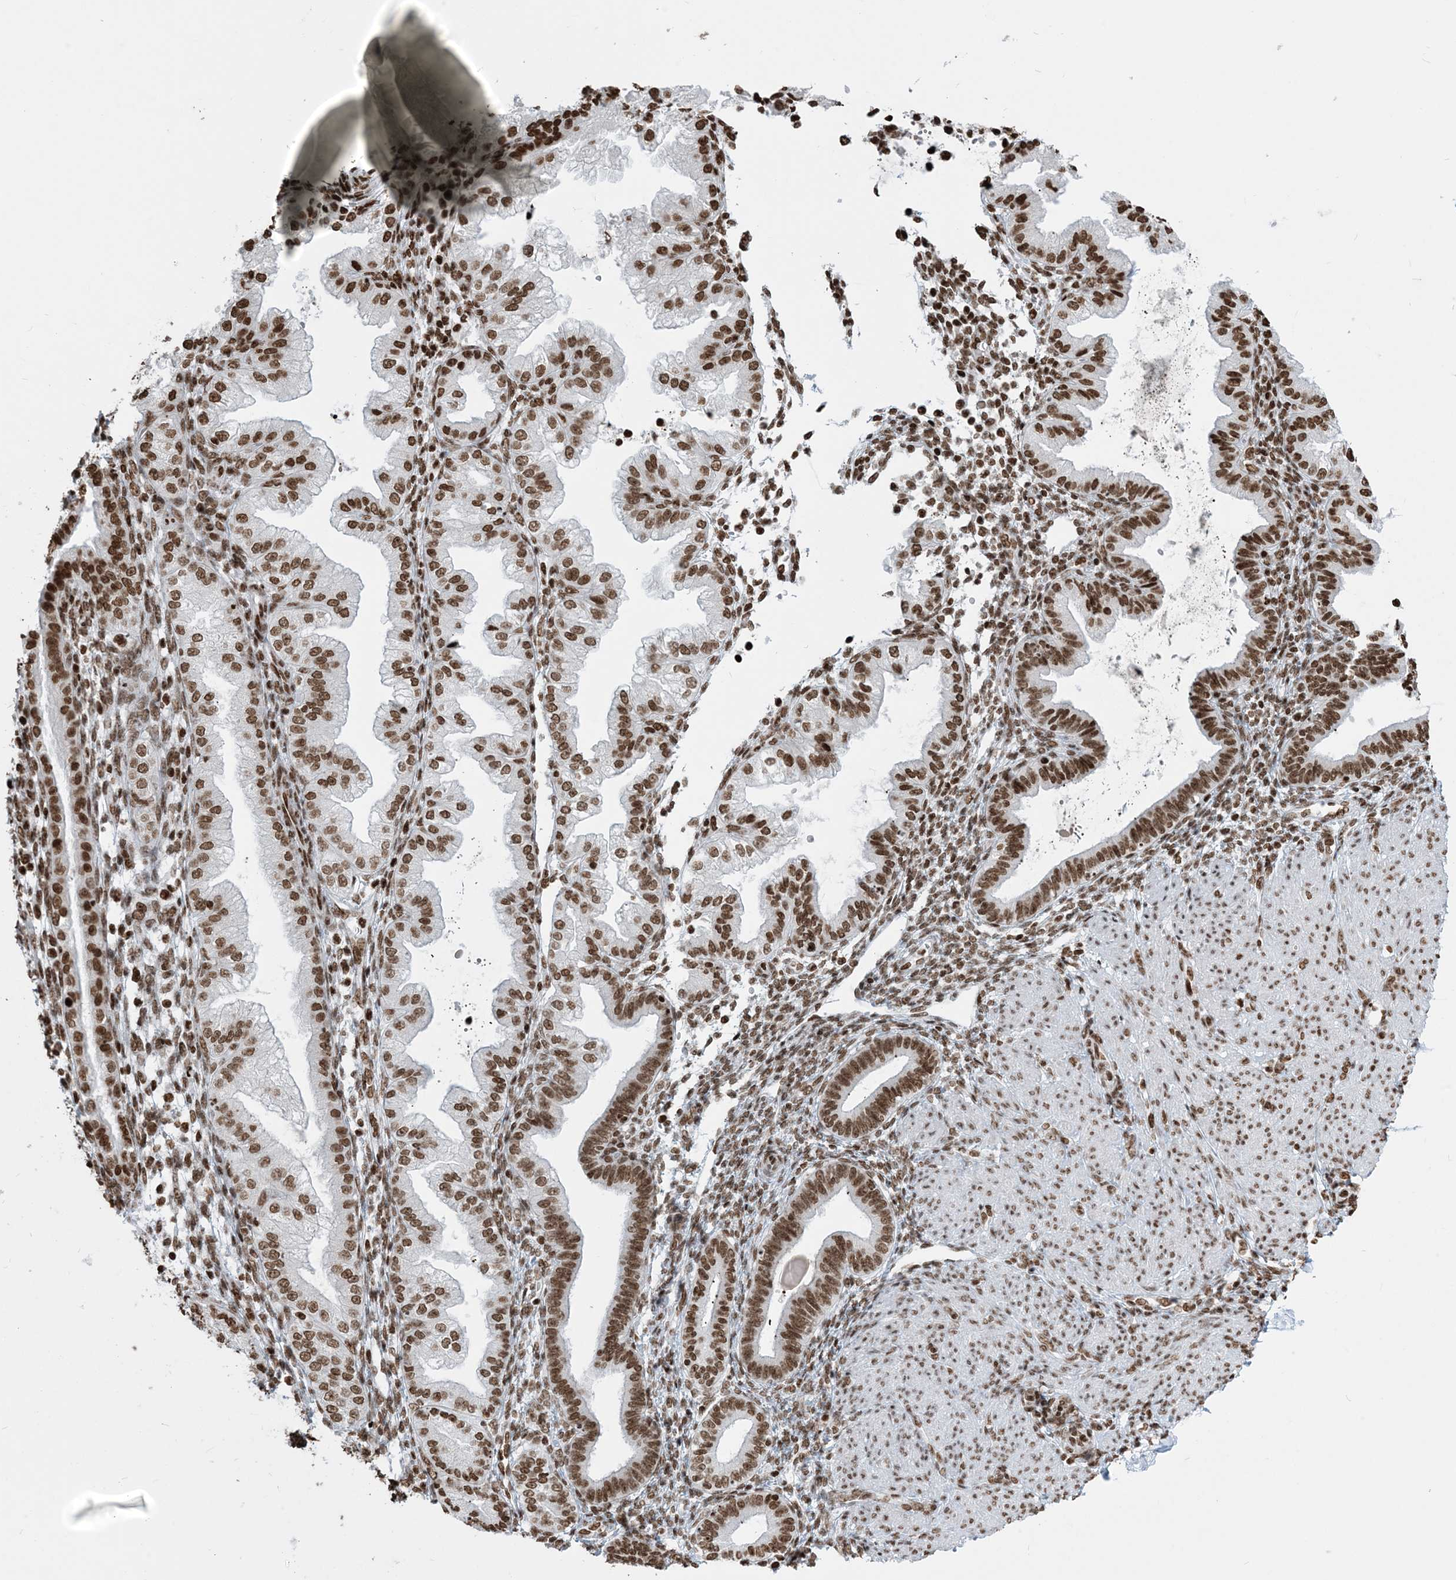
{"staining": {"intensity": "moderate", "quantity": ">75%", "location": "nuclear"}, "tissue": "endometrium", "cell_type": "Cells in endometrial stroma", "image_type": "normal", "snomed": [{"axis": "morphology", "description": "Normal tissue, NOS"}, {"axis": "topography", "description": "Endometrium"}], "caption": "A brown stain labels moderate nuclear positivity of a protein in cells in endometrial stroma of benign endometrium.", "gene": "H3", "patient": {"sex": "female", "age": 53}}